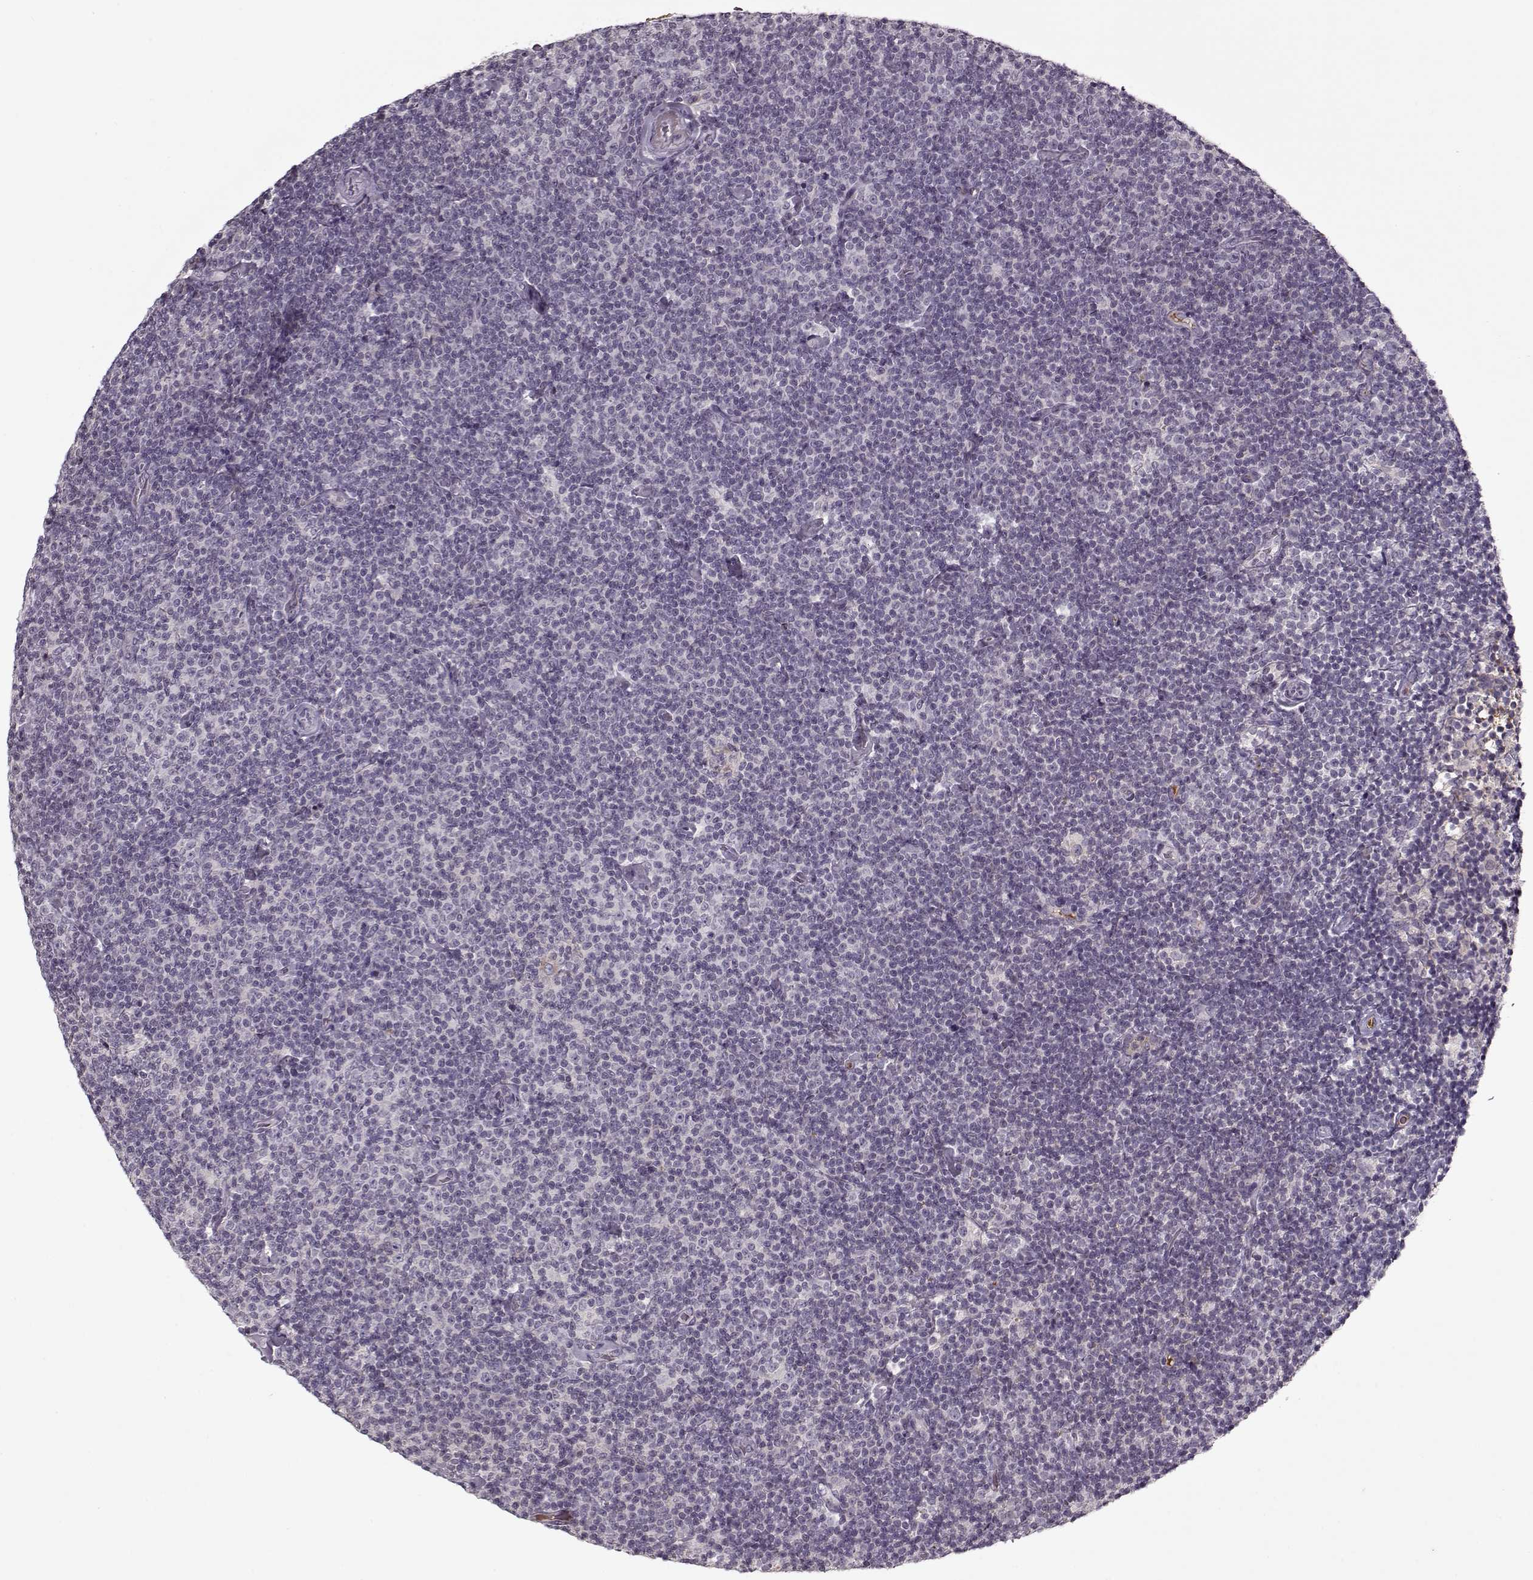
{"staining": {"intensity": "negative", "quantity": "none", "location": "none"}, "tissue": "lymphoma", "cell_type": "Tumor cells", "image_type": "cancer", "snomed": [{"axis": "morphology", "description": "Malignant lymphoma, non-Hodgkin's type, Low grade"}, {"axis": "topography", "description": "Lymph node"}], "caption": "Lymphoma was stained to show a protein in brown. There is no significant staining in tumor cells.", "gene": "AFM", "patient": {"sex": "male", "age": 81}}